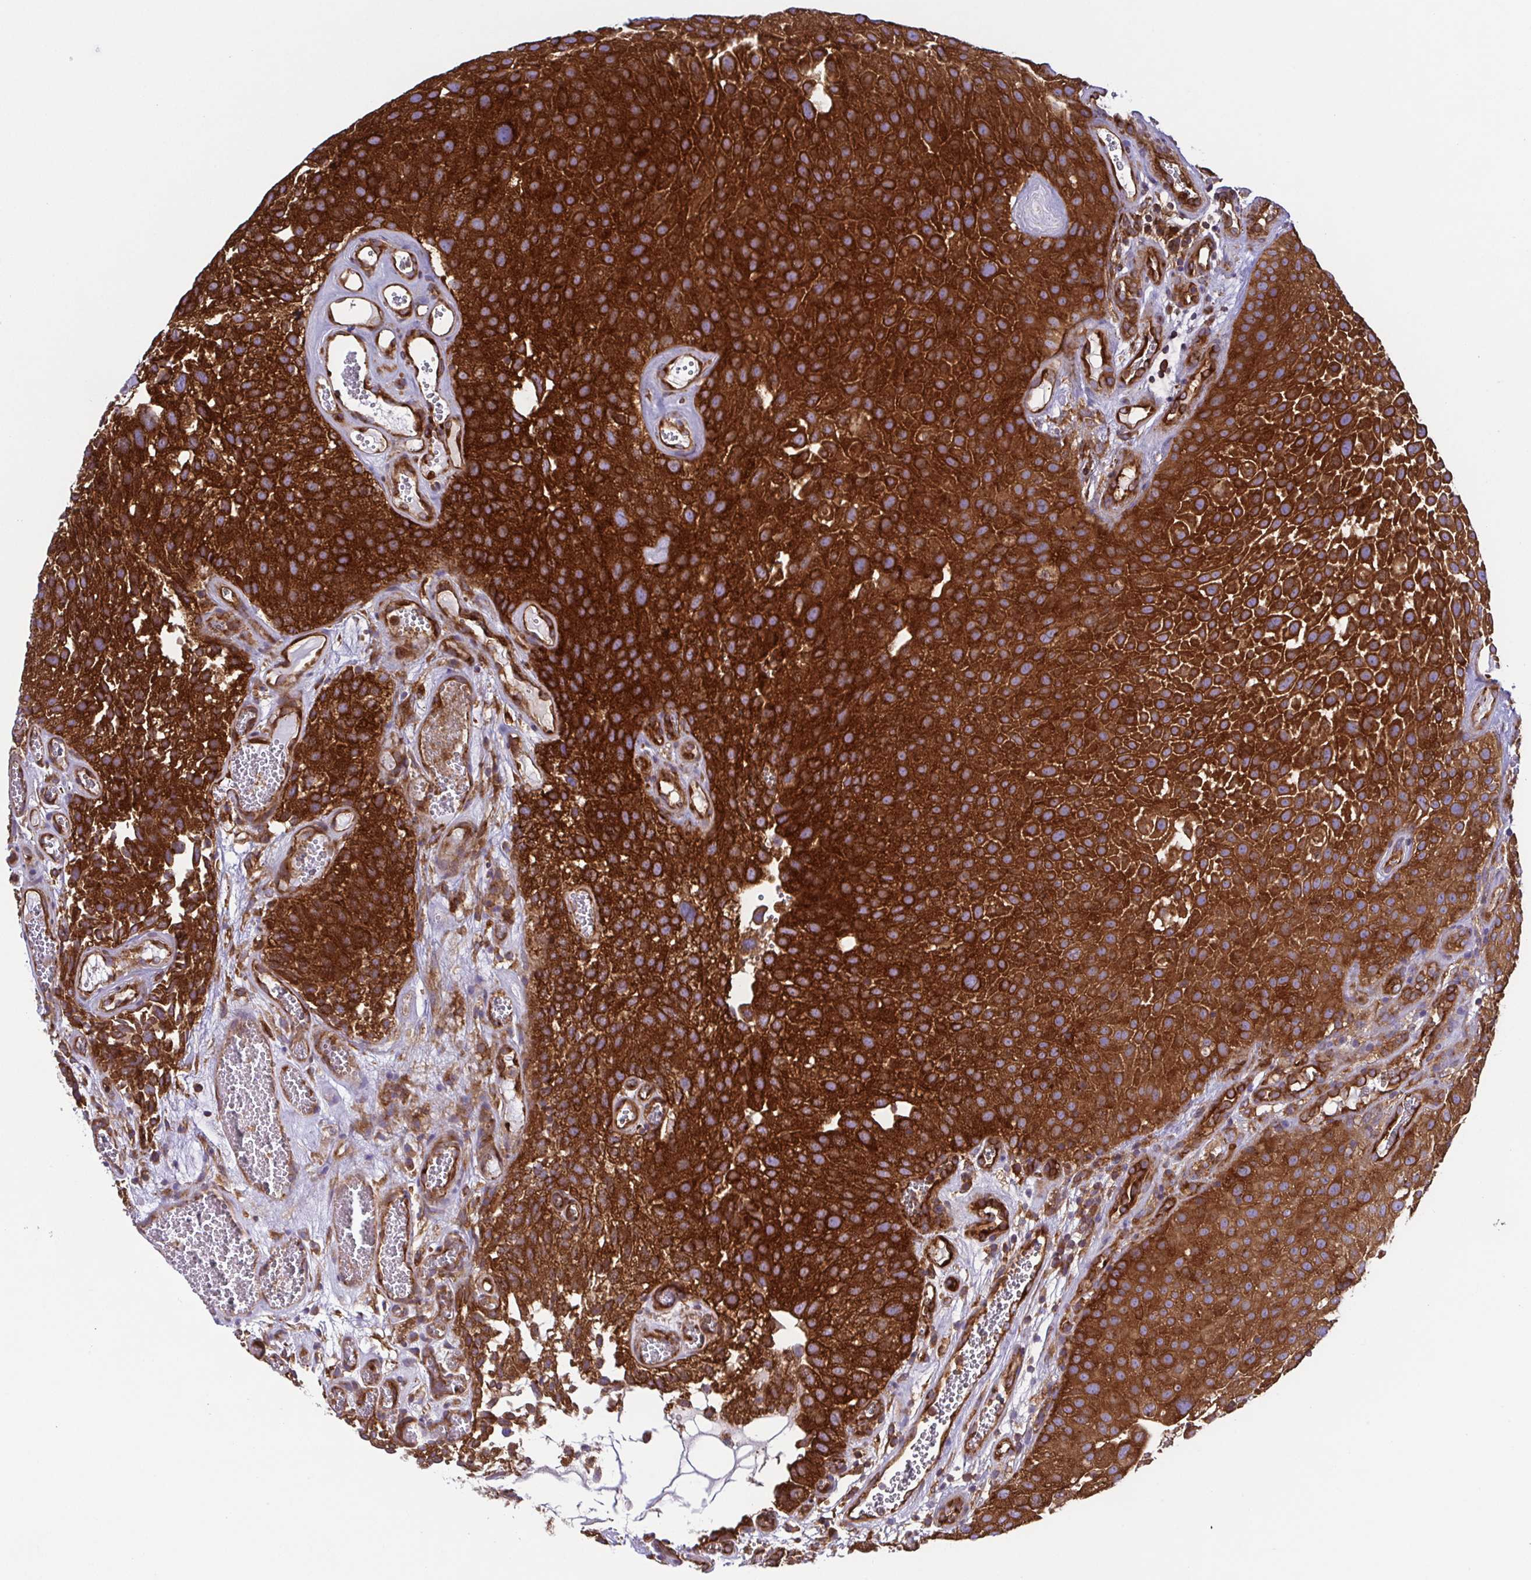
{"staining": {"intensity": "strong", "quantity": ">75%", "location": "cytoplasmic/membranous"}, "tissue": "urothelial cancer", "cell_type": "Tumor cells", "image_type": "cancer", "snomed": [{"axis": "morphology", "description": "Urothelial carcinoma, Low grade"}, {"axis": "topography", "description": "Urinary bladder"}], "caption": "Immunohistochemistry (DAB) staining of human low-grade urothelial carcinoma displays strong cytoplasmic/membranous protein staining in approximately >75% of tumor cells. The protein is shown in brown color, while the nuclei are stained blue.", "gene": "KIF5B", "patient": {"sex": "male", "age": 72}}